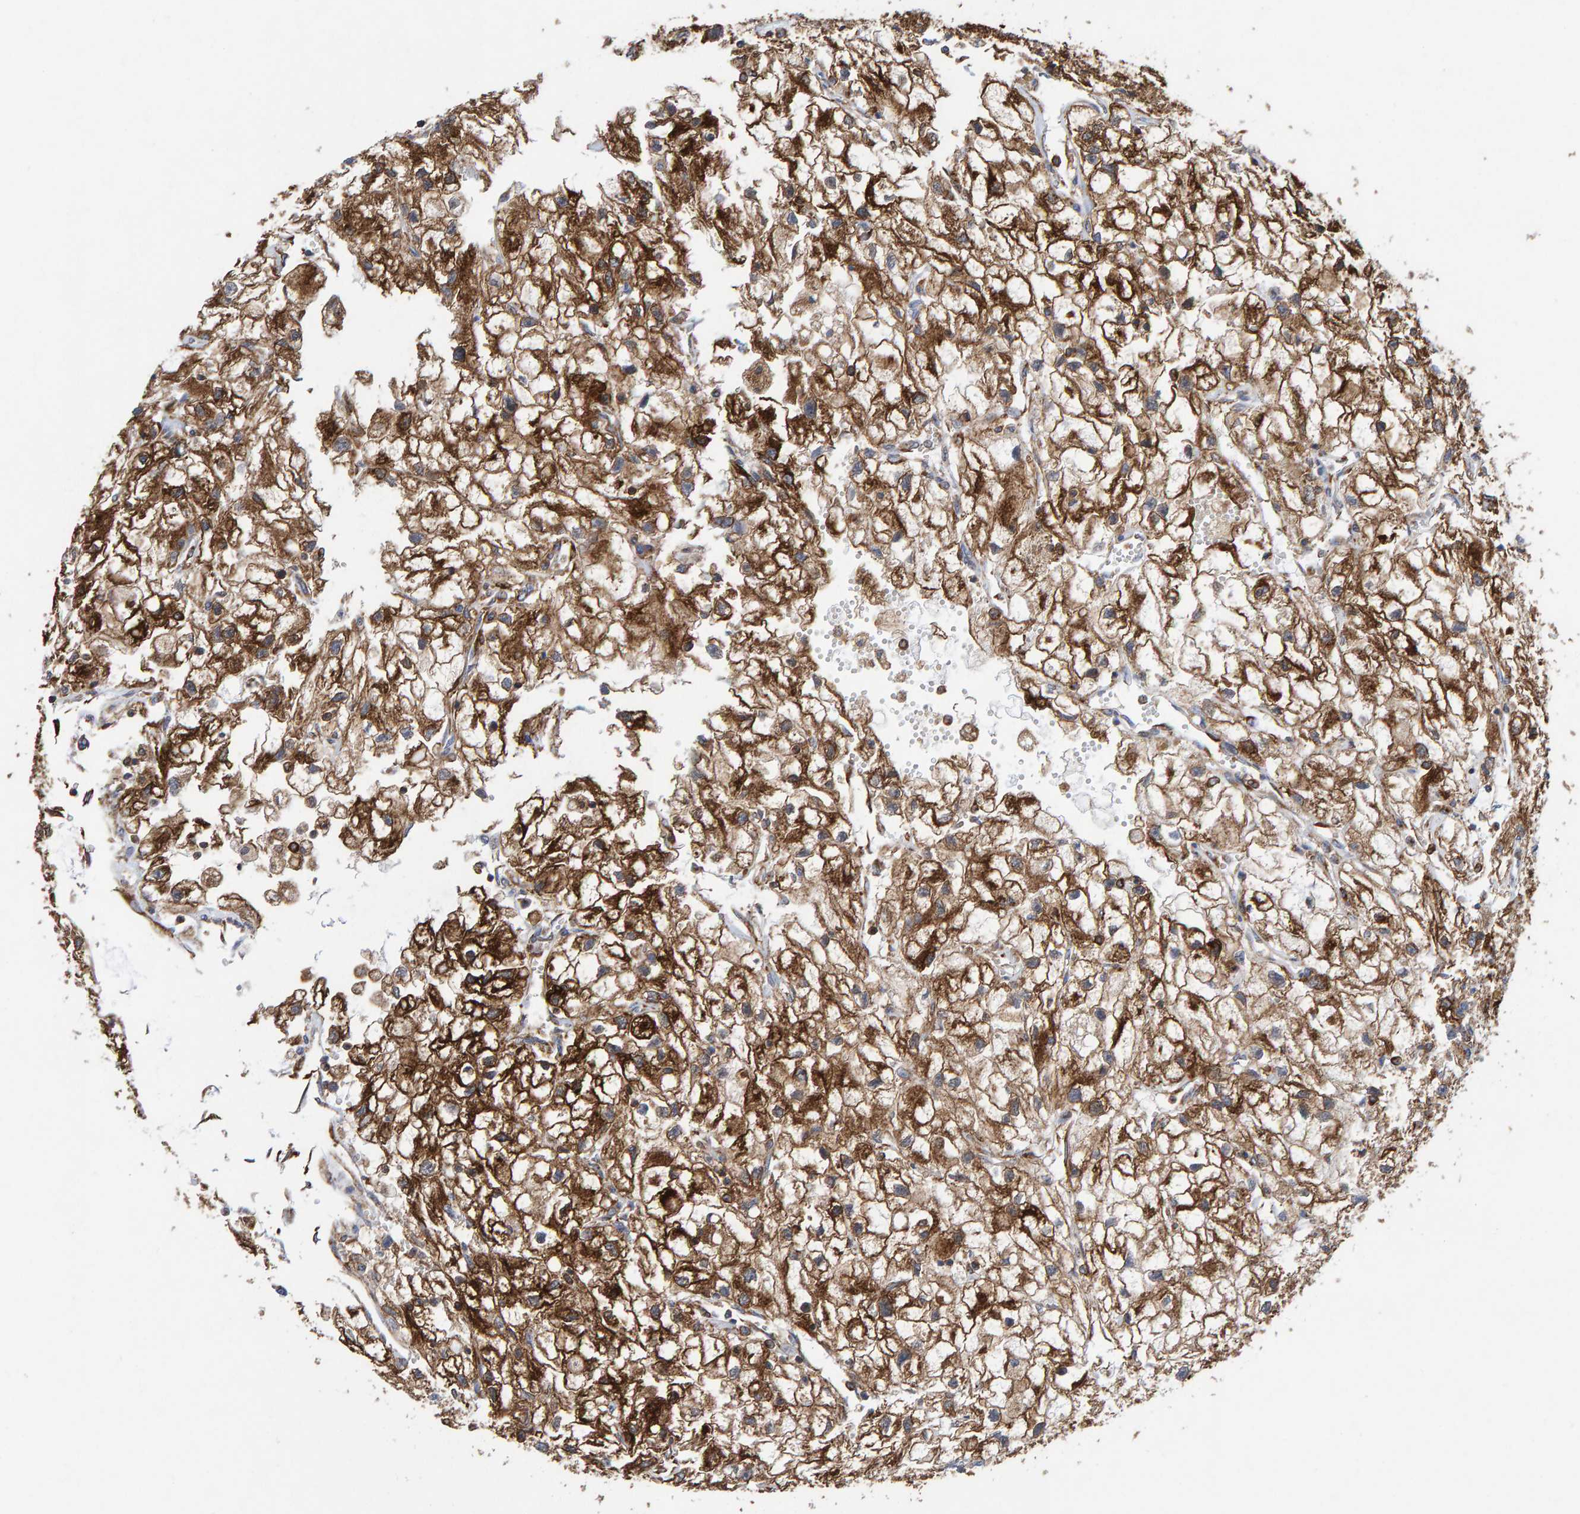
{"staining": {"intensity": "strong", "quantity": ">75%", "location": "cytoplasmic/membranous"}, "tissue": "renal cancer", "cell_type": "Tumor cells", "image_type": "cancer", "snomed": [{"axis": "morphology", "description": "Adenocarcinoma, NOS"}, {"axis": "topography", "description": "Kidney"}], "caption": "IHC of human renal cancer (adenocarcinoma) exhibits high levels of strong cytoplasmic/membranous expression in approximately >75% of tumor cells. The staining was performed using DAB, with brown indicating positive protein expression. Nuclei are stained blue with hematoxylin.", "gene": "MVP", "patient": {"sex": "female", "age": 70}}